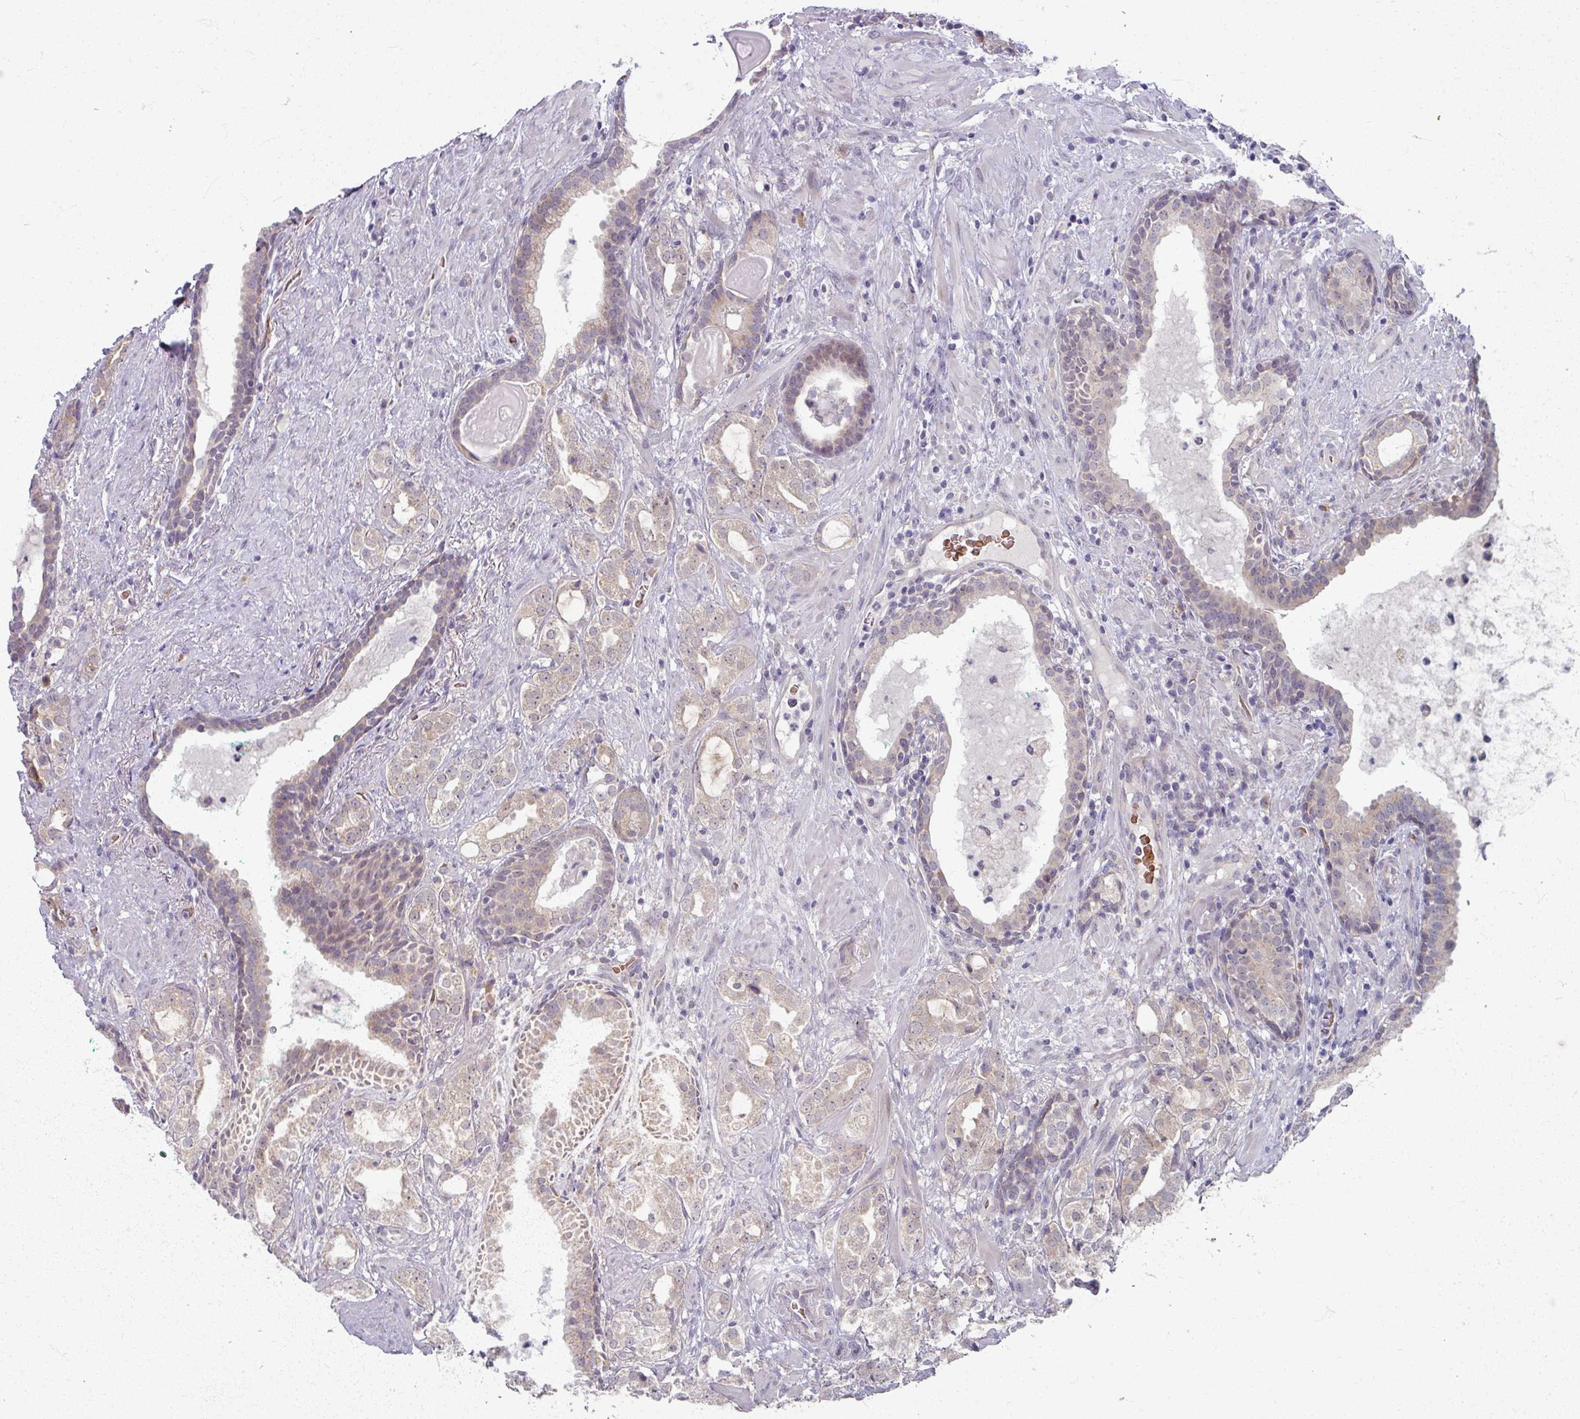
{"staining": {"intensity": "weak", "quantity": "<25%", "location": "cytoplasmic/membranous"}, "tissue": "prostate cancer", "cell_type": "Tumor cells", "image_type": "cancer", "snomed": [{"axis": "morphology", "description": "Adenocarcinoma, High grade"}, {"axis": "topography", "description": "Prostate"}], "caption": "Immunohistochemical staining of human adenocarcinoma (high-grade) (prostate) displays no significant positivity in tumor cells.", "gene": "KMT5C", "patient": {"sex": "male", "age": 64}}